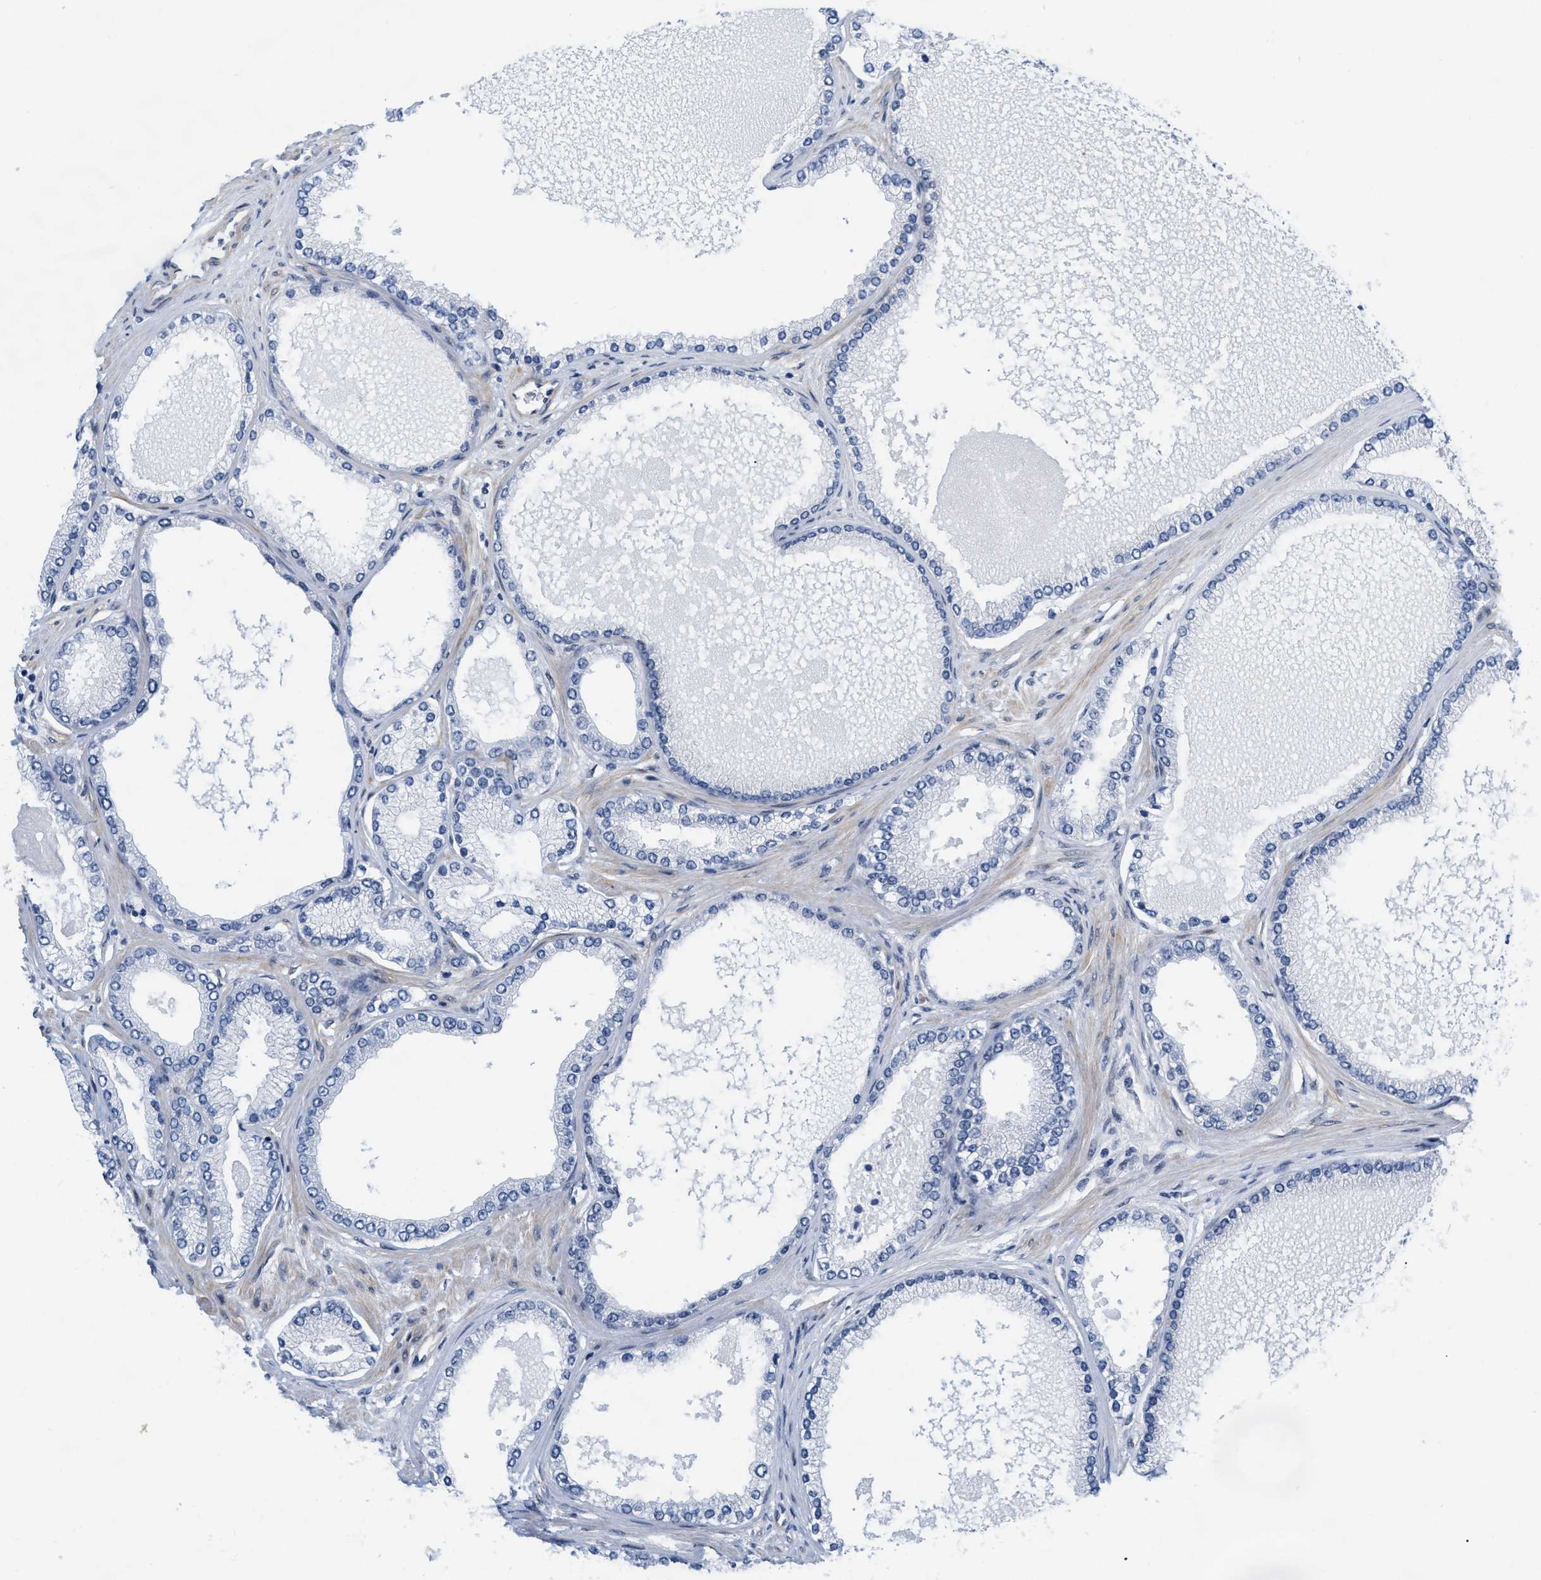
{"staining": {"intensity": "negative", "quantity": "none", "location": "none"}, "tissue": "prostate cancer", "cell_type": "Tumor cells", "image_type": "cancer", "snomed": [{"axis": "morphology", "description": "Adenocarcinoma, High grade"}, {"axis": "topography", "description": "Prostate"}], "caption": "Immunohistochemistry of human high-grade adenocarcinoma (prostate) shows no expression in tumor cells.", "gene": "GPRASP2", "patient": {"sex": "male", "age": 61}}